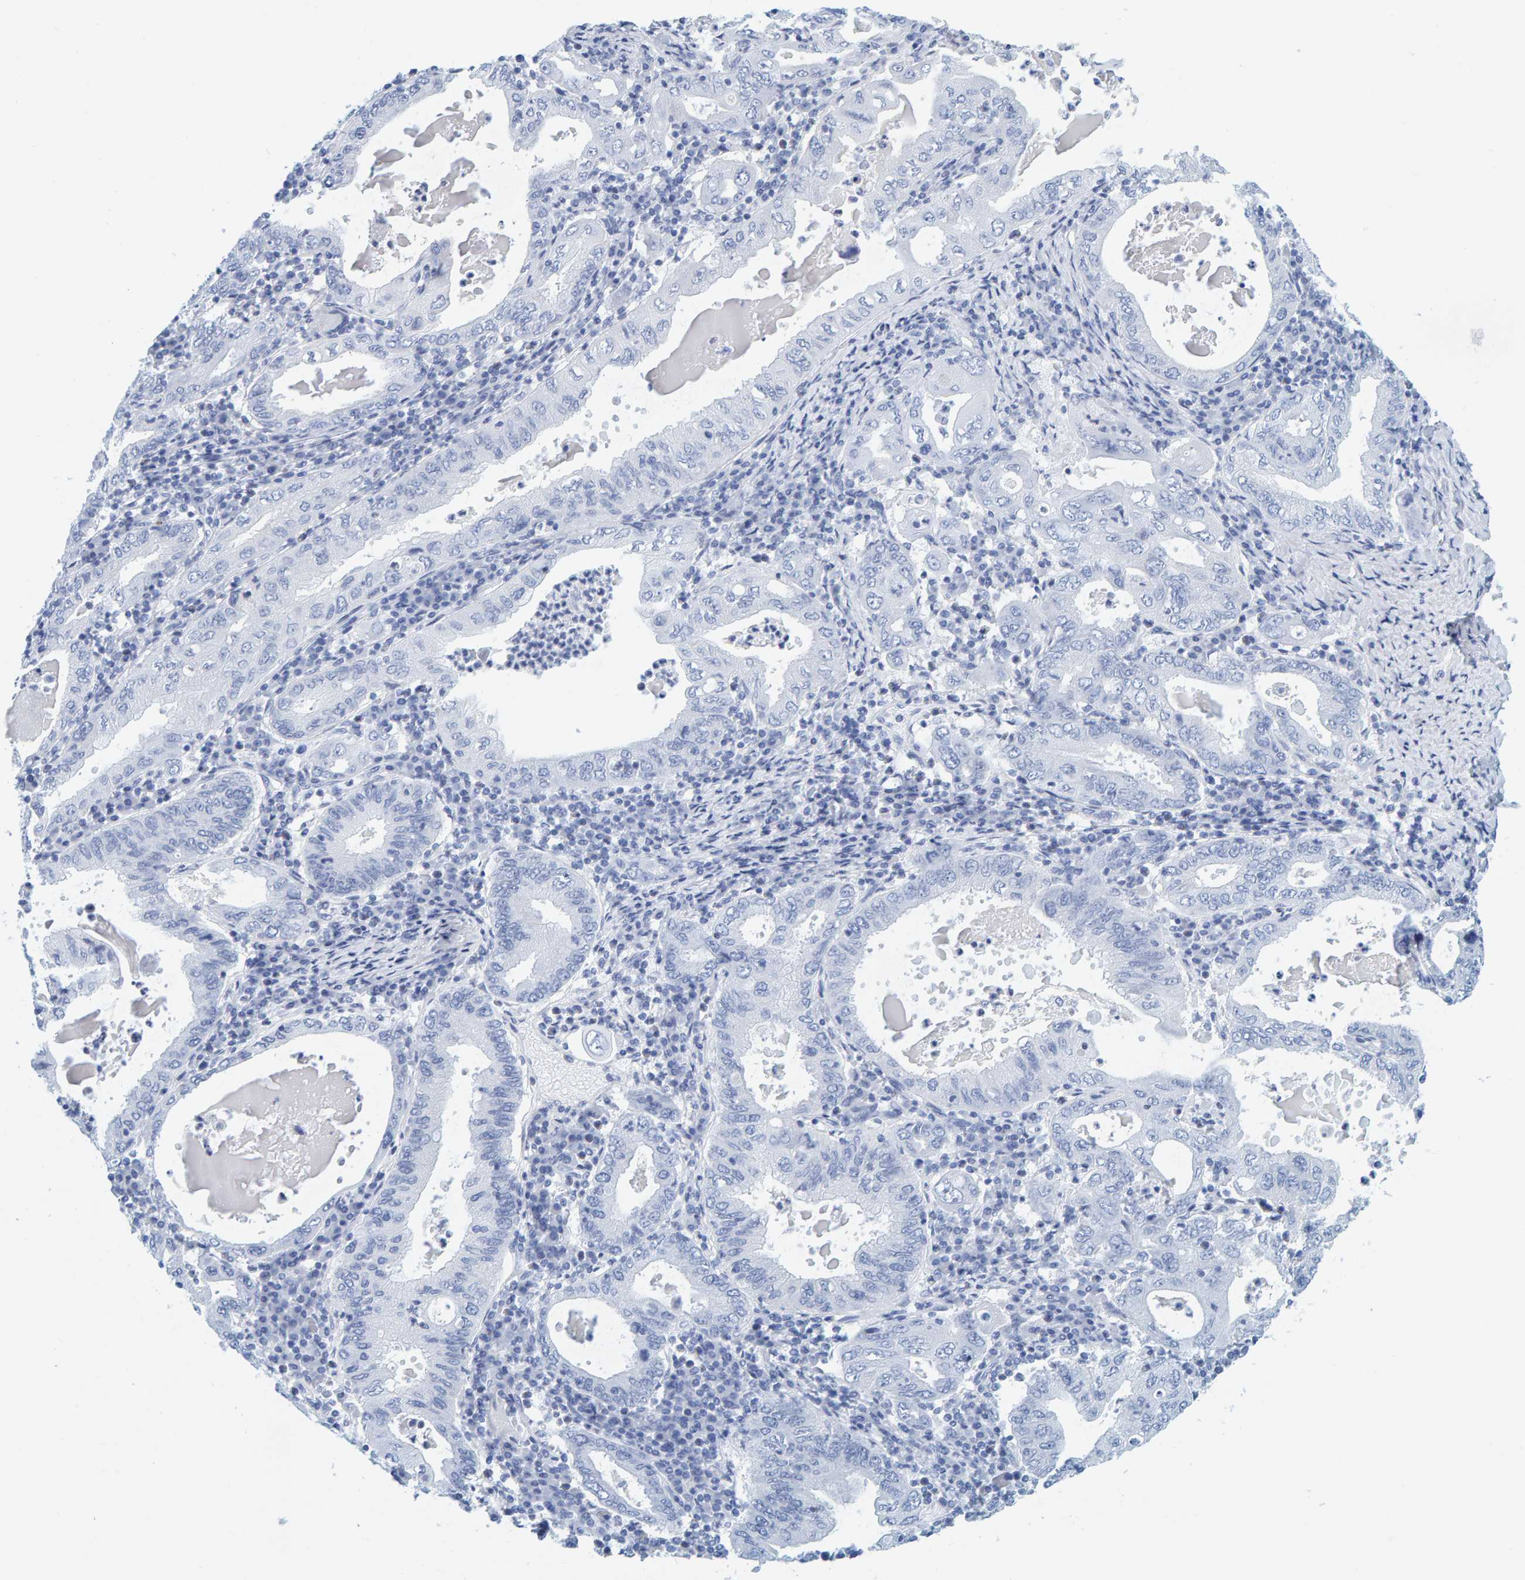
{"staining": {"intensity": "negative", "quantity": "none", "location": "none"}, "tissue": "stomach cancer", "cell_type": "Tumor cells", "image_type": "cancer", "snomed": [{"axis": "morphology", "description": "Normal tissue, NOS"}, {"axis": "morphology", "description": "Adenocarcinoma, NOS"}, {"axis": "topography", "description": "Esophagus"}, {"axis": "topography", "description": "Stomach, upper"}, {"axis": "topography", "description": "Peripheral nerve tissue"}], "caption": "There is no significant expression in tumor cells of stomach cancer (adenocarcinoma).", "gene": "SFTPC", "patient": {"sex": "male", "age": 62}}